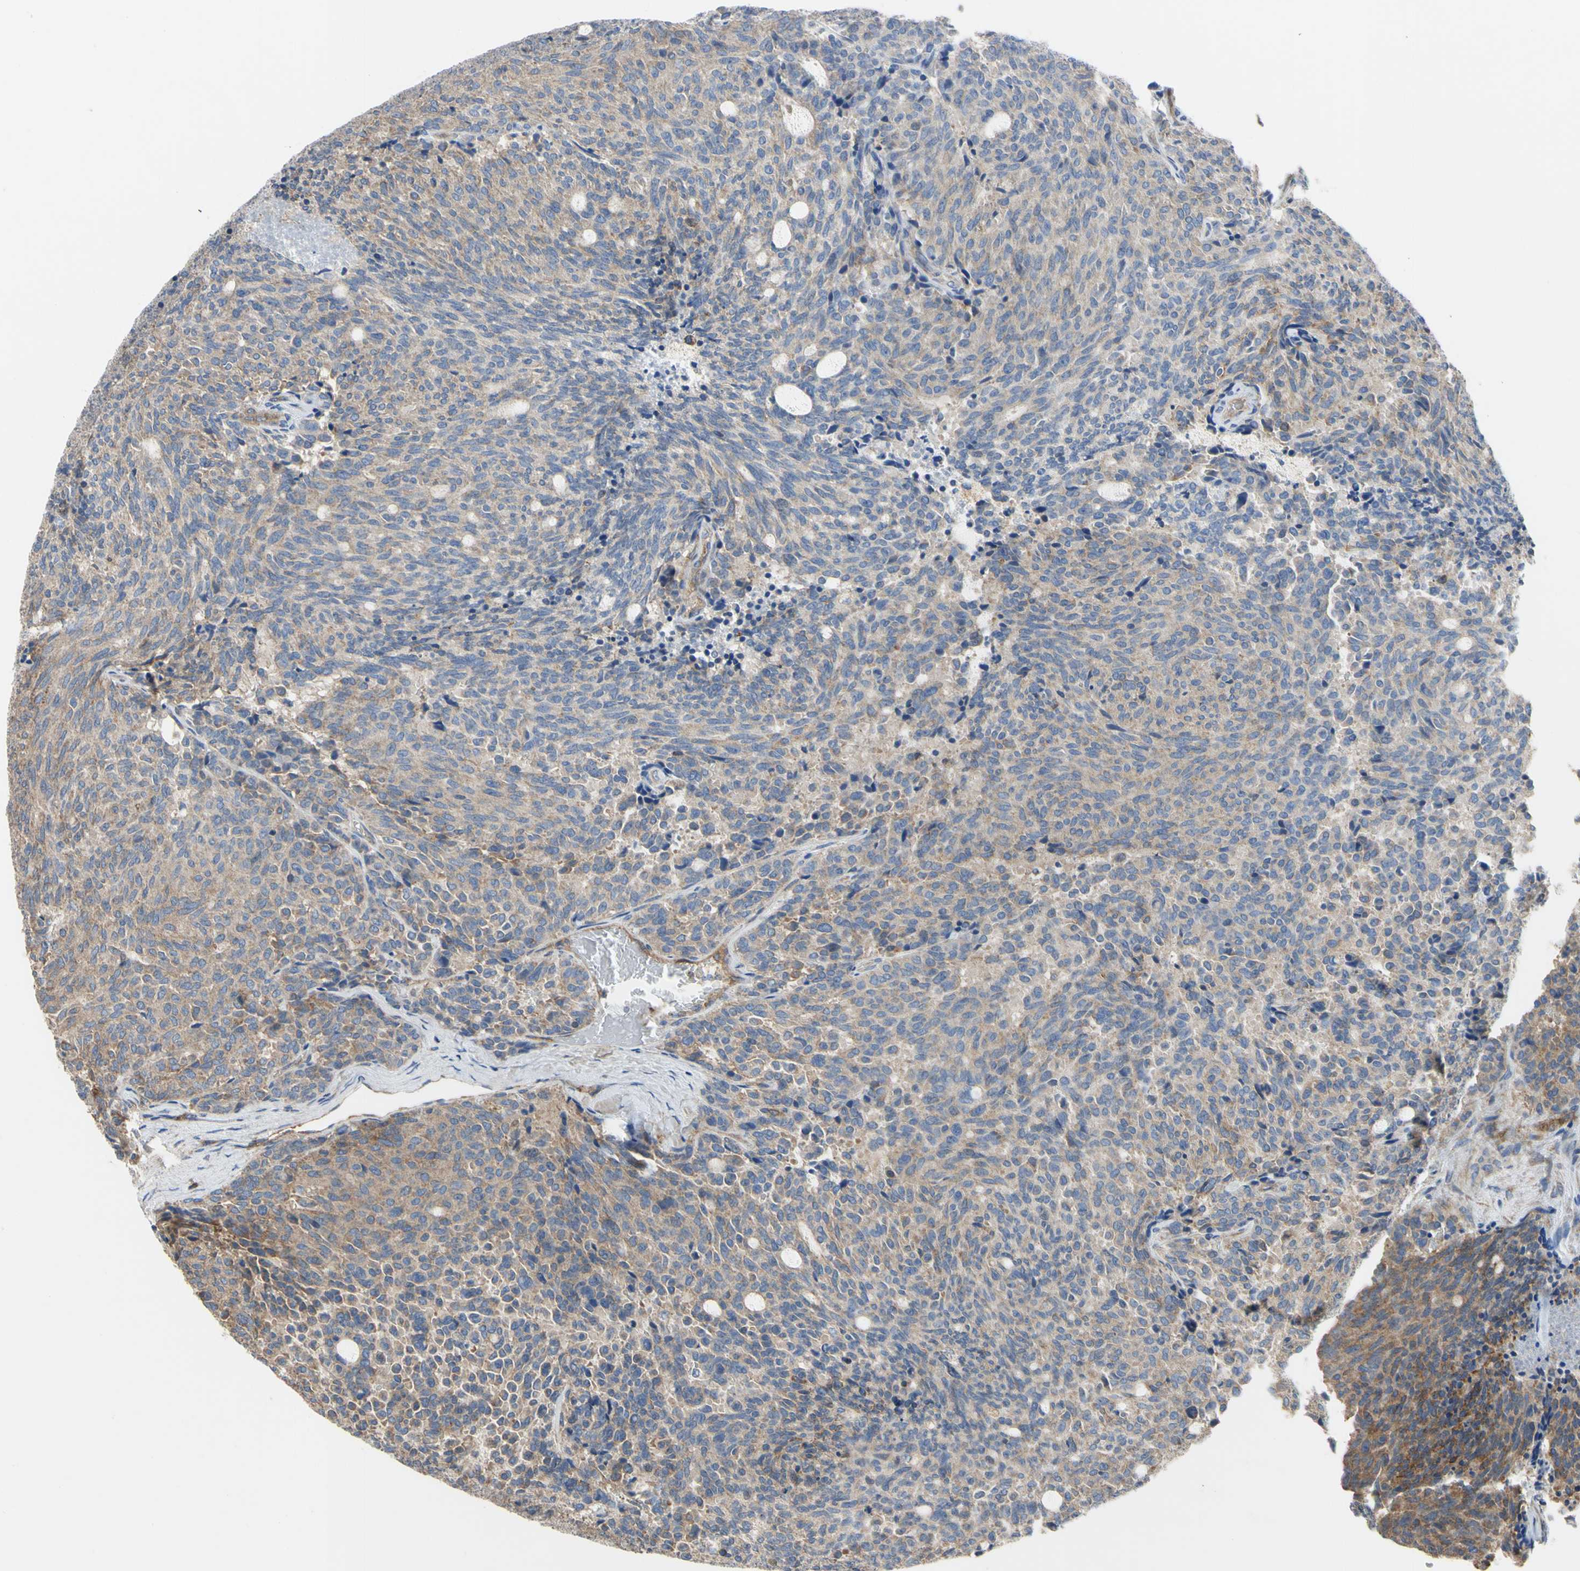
{"staining": {"intensity": "moderate", "quantity": "25%-75%", "location": "cytoplasmic/membranous"}, "tissue": "carcinoid", "cell_type": "Tumor cells", "image_type": "cancer", "snomed": [{"axis": "morphology", "description": "Carcinoid, malignant, NOS"}, {"axis": "topography", "description": "Pancreas"}], "caption": "Moderate cytoplasmic/membranous expression is appreciated in about 25%-75% of tumor cells in carcinoid. The protein of interest is stained brown, and the nuclei are stained in blue (DAB IHC with brightfield microscopy, high magnification).", "gene": "BECN1", "patient": {"sex": "female", "age": 54}}